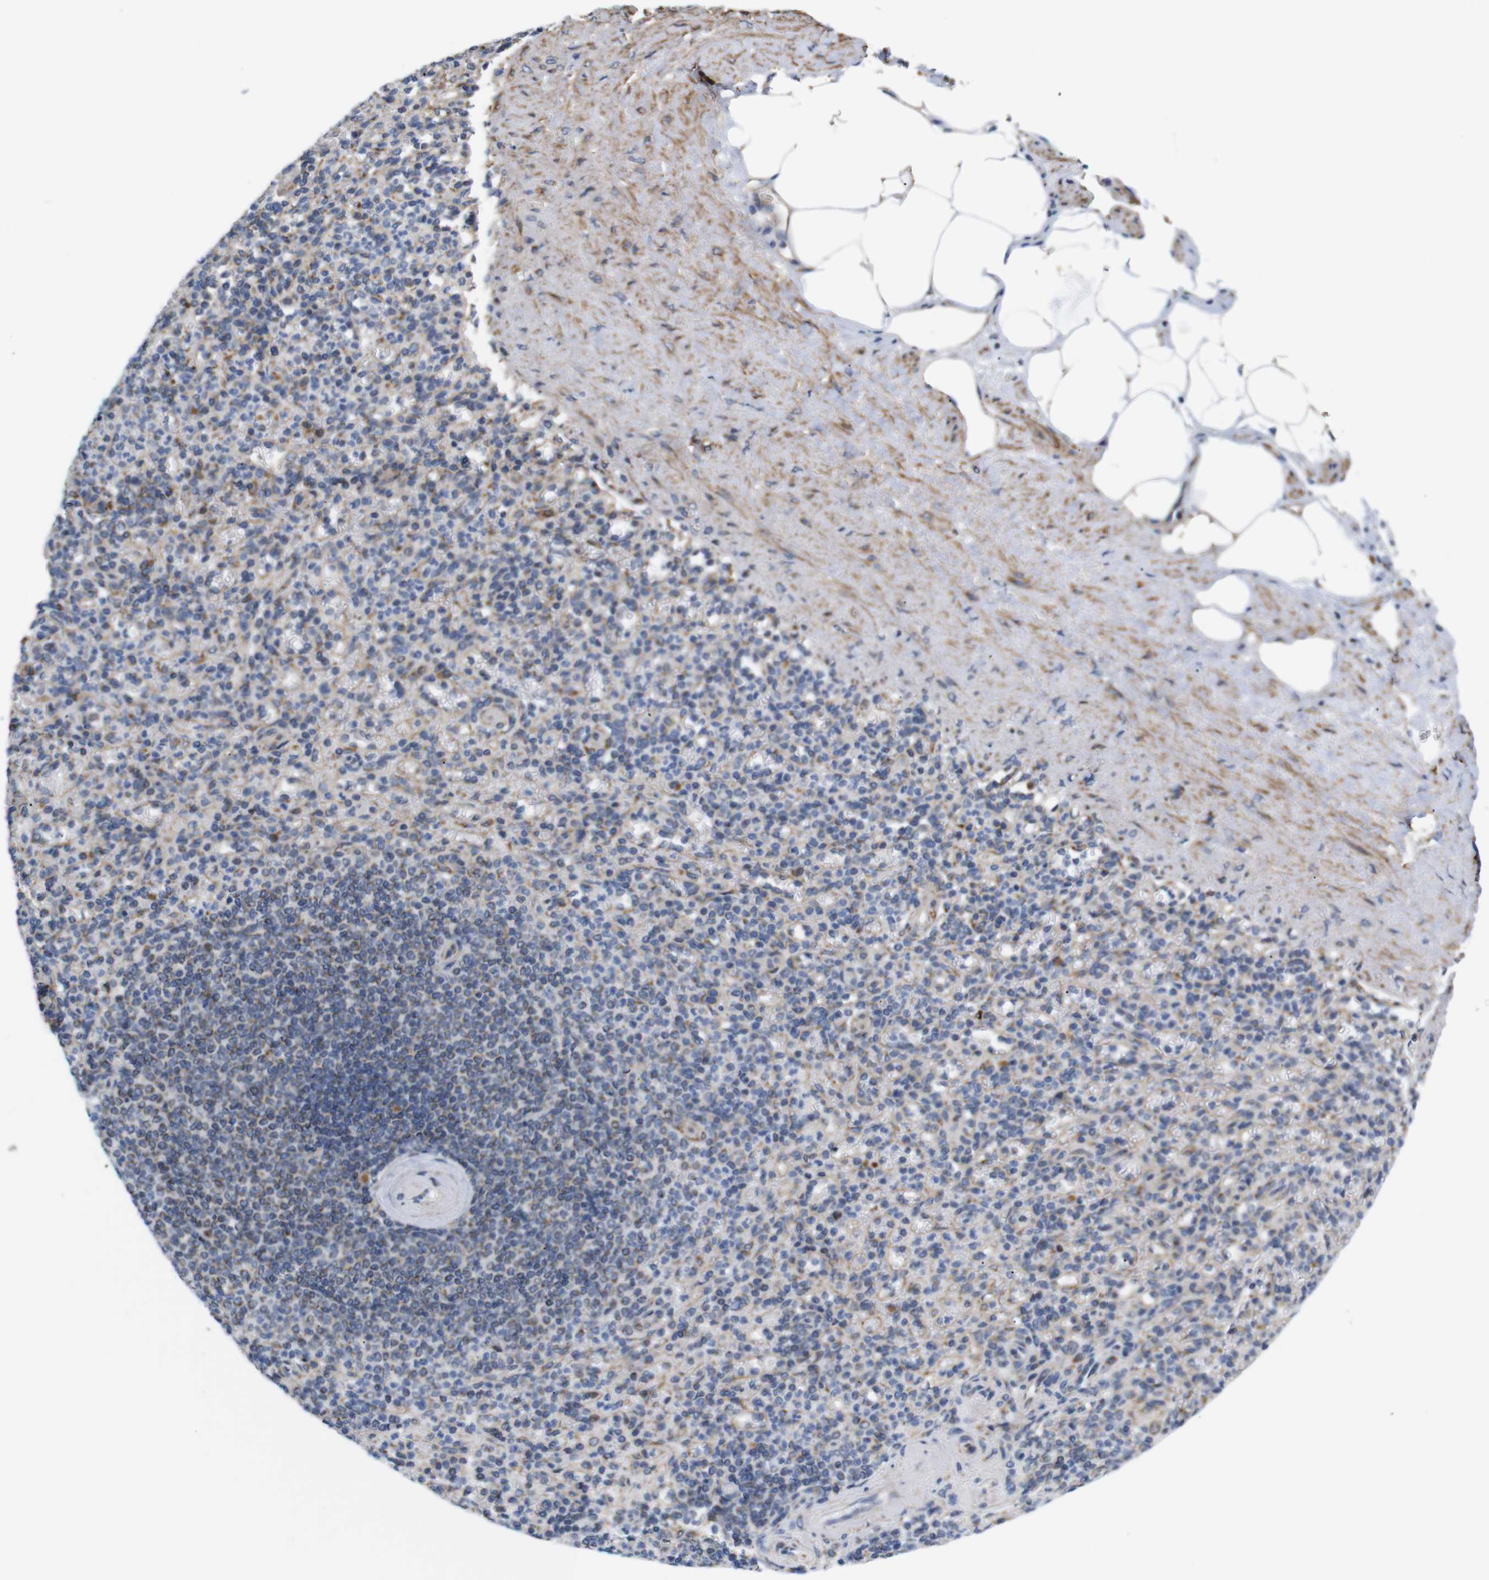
{"staining": {"intensity": "moderate", "quantity": "<25%", "location": "cytoplasmic/membranous"}, "tissue": "spleen", "cell_type": "Cells in red pulp", "image_type": "normal", "snomed": [{"axis": "morphology", "description": "Normal tissue, NOS"}, {"axis": "topography", "description": "Spleen"}], "caption": "Immunohistochemistry (IHC) histopathology image of normal spleen stained for a protein (brown), which reveals low levels of moderate cytoplasmic/membranous staining in approximately <25% of cells in red pulp.", "gene": "LRRC55", "patient": {"sex": "female", "age": 74}}